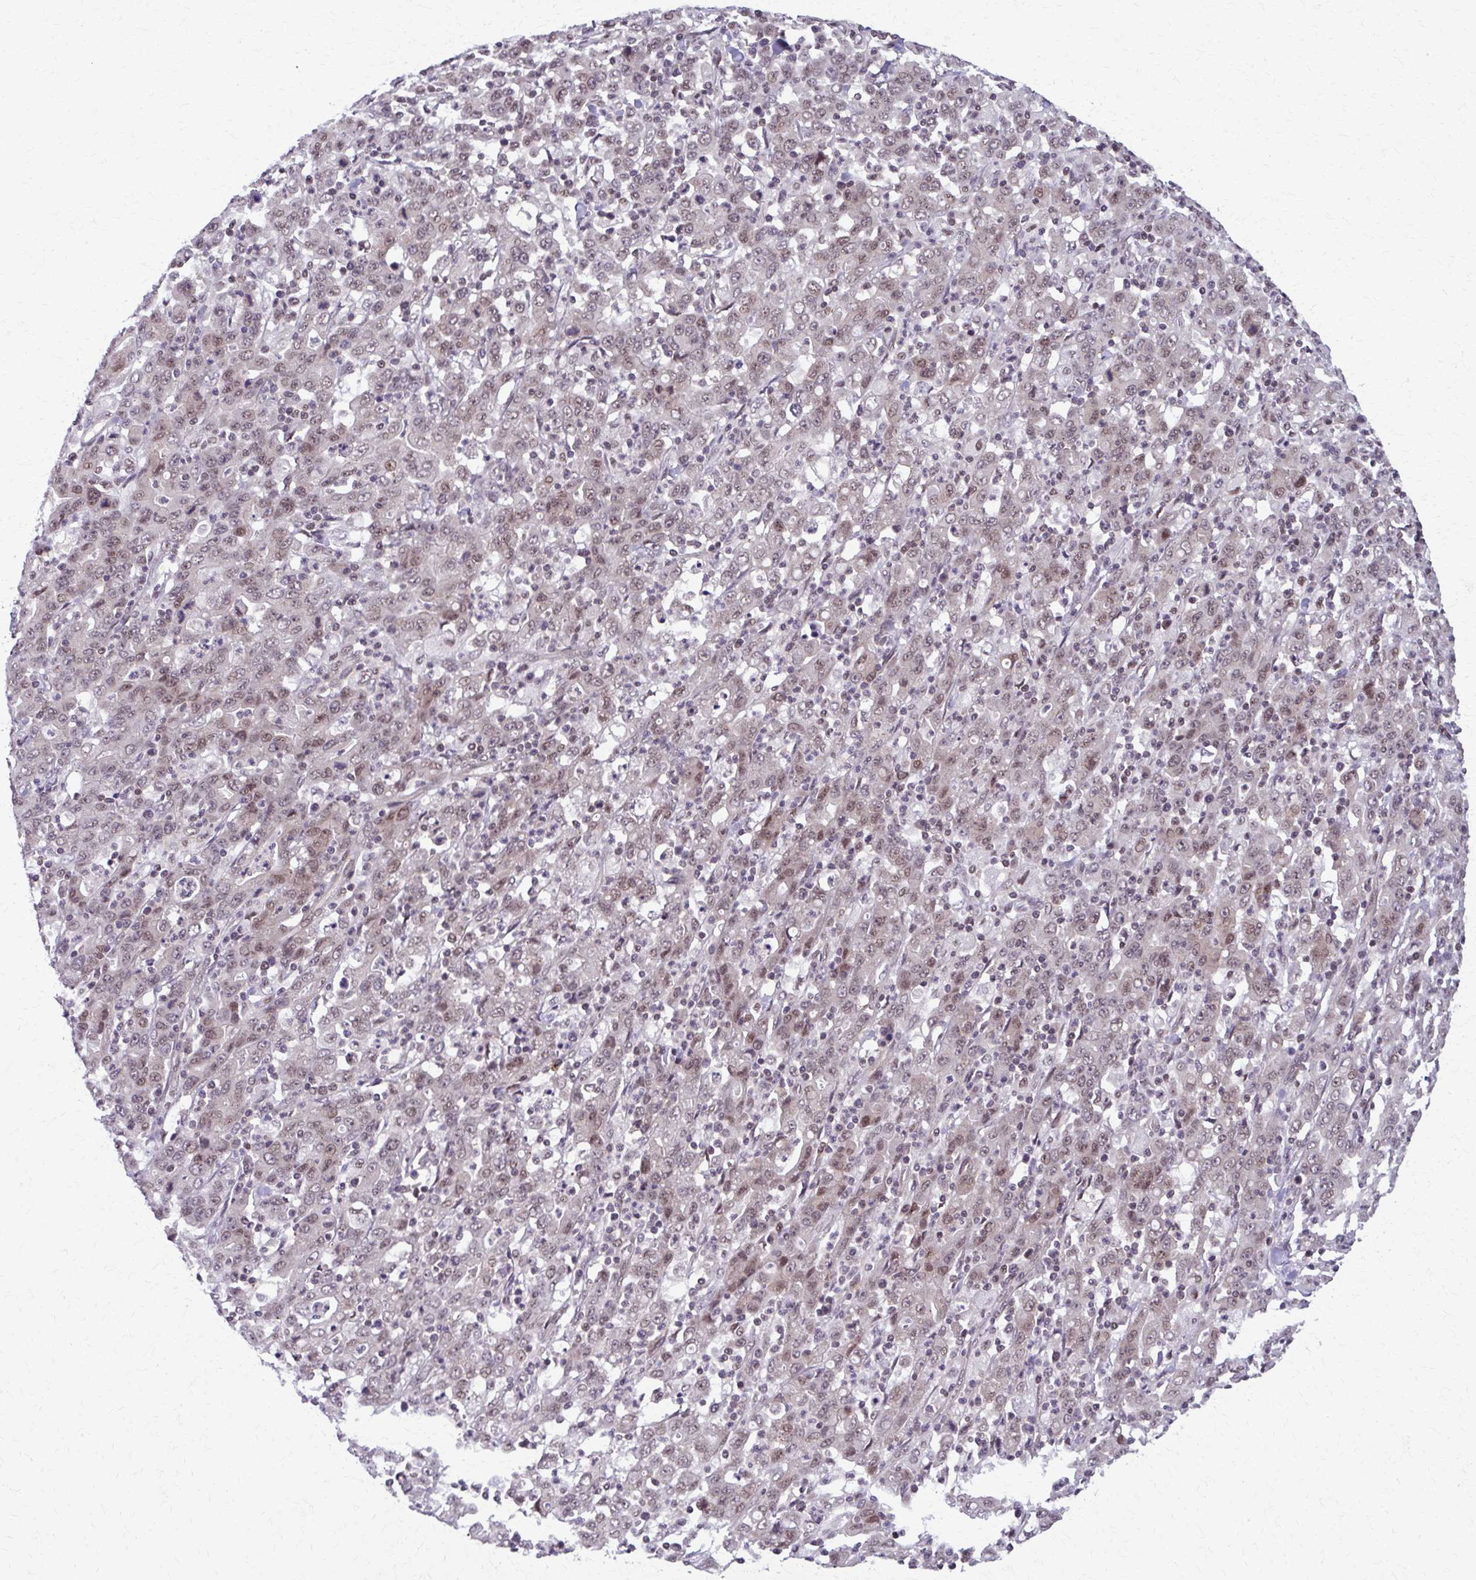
{"staining": {"intensity": "weak", "quantity": ">75%", "location": "cytoplasmic/membranous,nuclear"}, "tissue": "stomach cancer", "cell_type": "Tumor cells", "image_type": "cancer", "snomed": [{"axis": "morphology", "description": "Adenocarcinoma, NOS"}, {"axis": "topography", "description": "Stomach, upper"}], "caption": "About >75% of tumor cells in human stomach adenocarcinoma exhibit weak cytoplasmic/membranous and nuclear protein staining as visualized by brown immunohistochemical staining.", "gene": "SETBP1", "patient": {"sex": "male", "age": 69}}